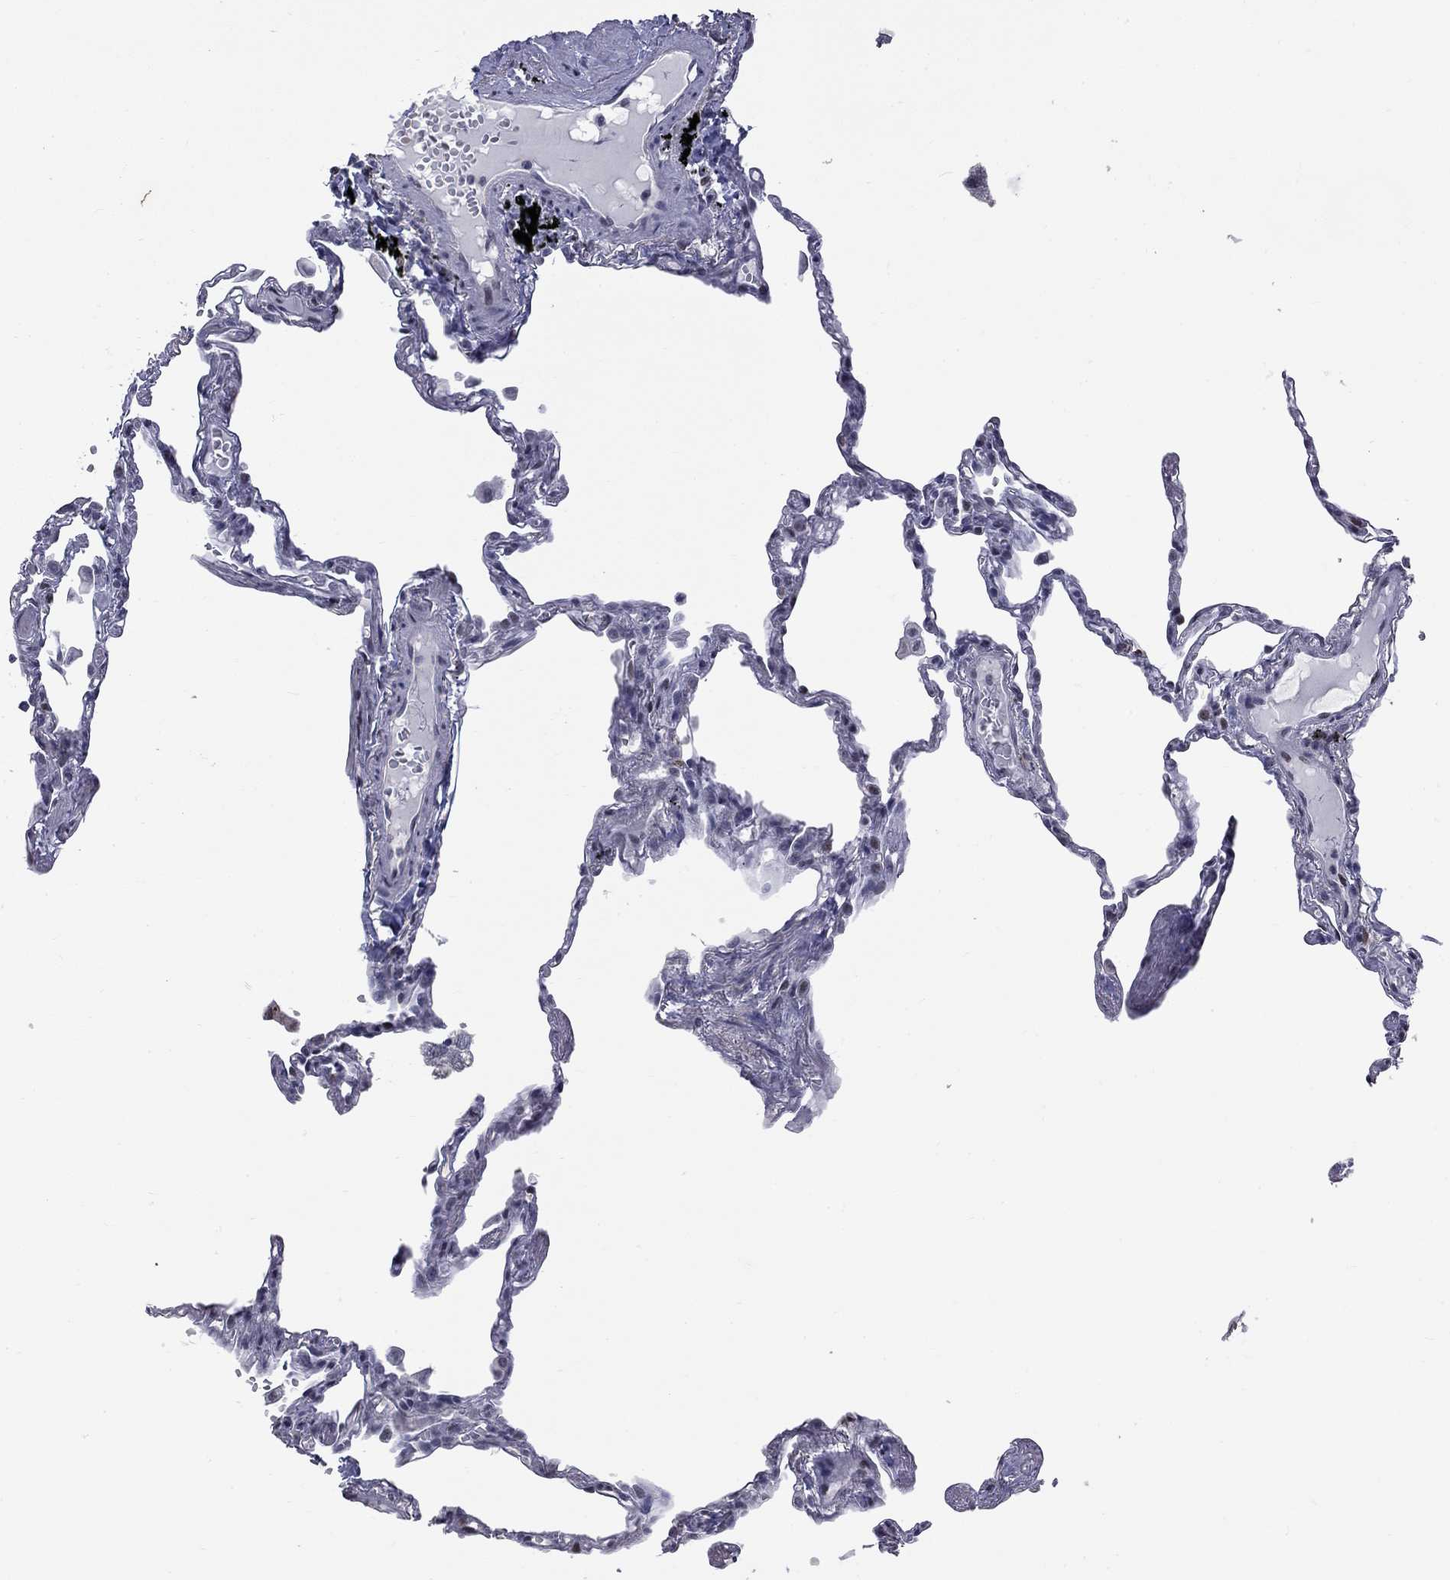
{"staining": {"intensity": "negative", "quantity": "none", "location": "none"}, "tissue": "lung", "cell_type": "Alveolar cells", "image_type": "normal", "snomed": [{"axis": "morphology", "description": "Normal tissue, NOS"}, {"axis": "topography", "description": "Lung"}], "caption": "IHC photomicrograph of benign human lung stained for a protein (brown), which reveals no positivity in alveolar cells. (Stains: DAB (3,3'-diaminobenzidine) IHC with hematoxylin counter stain, Microscopy: brightfield microscopy at high magnification).", "gene": "ZNF154", "patient": {"sex": "male", "age": 78}}